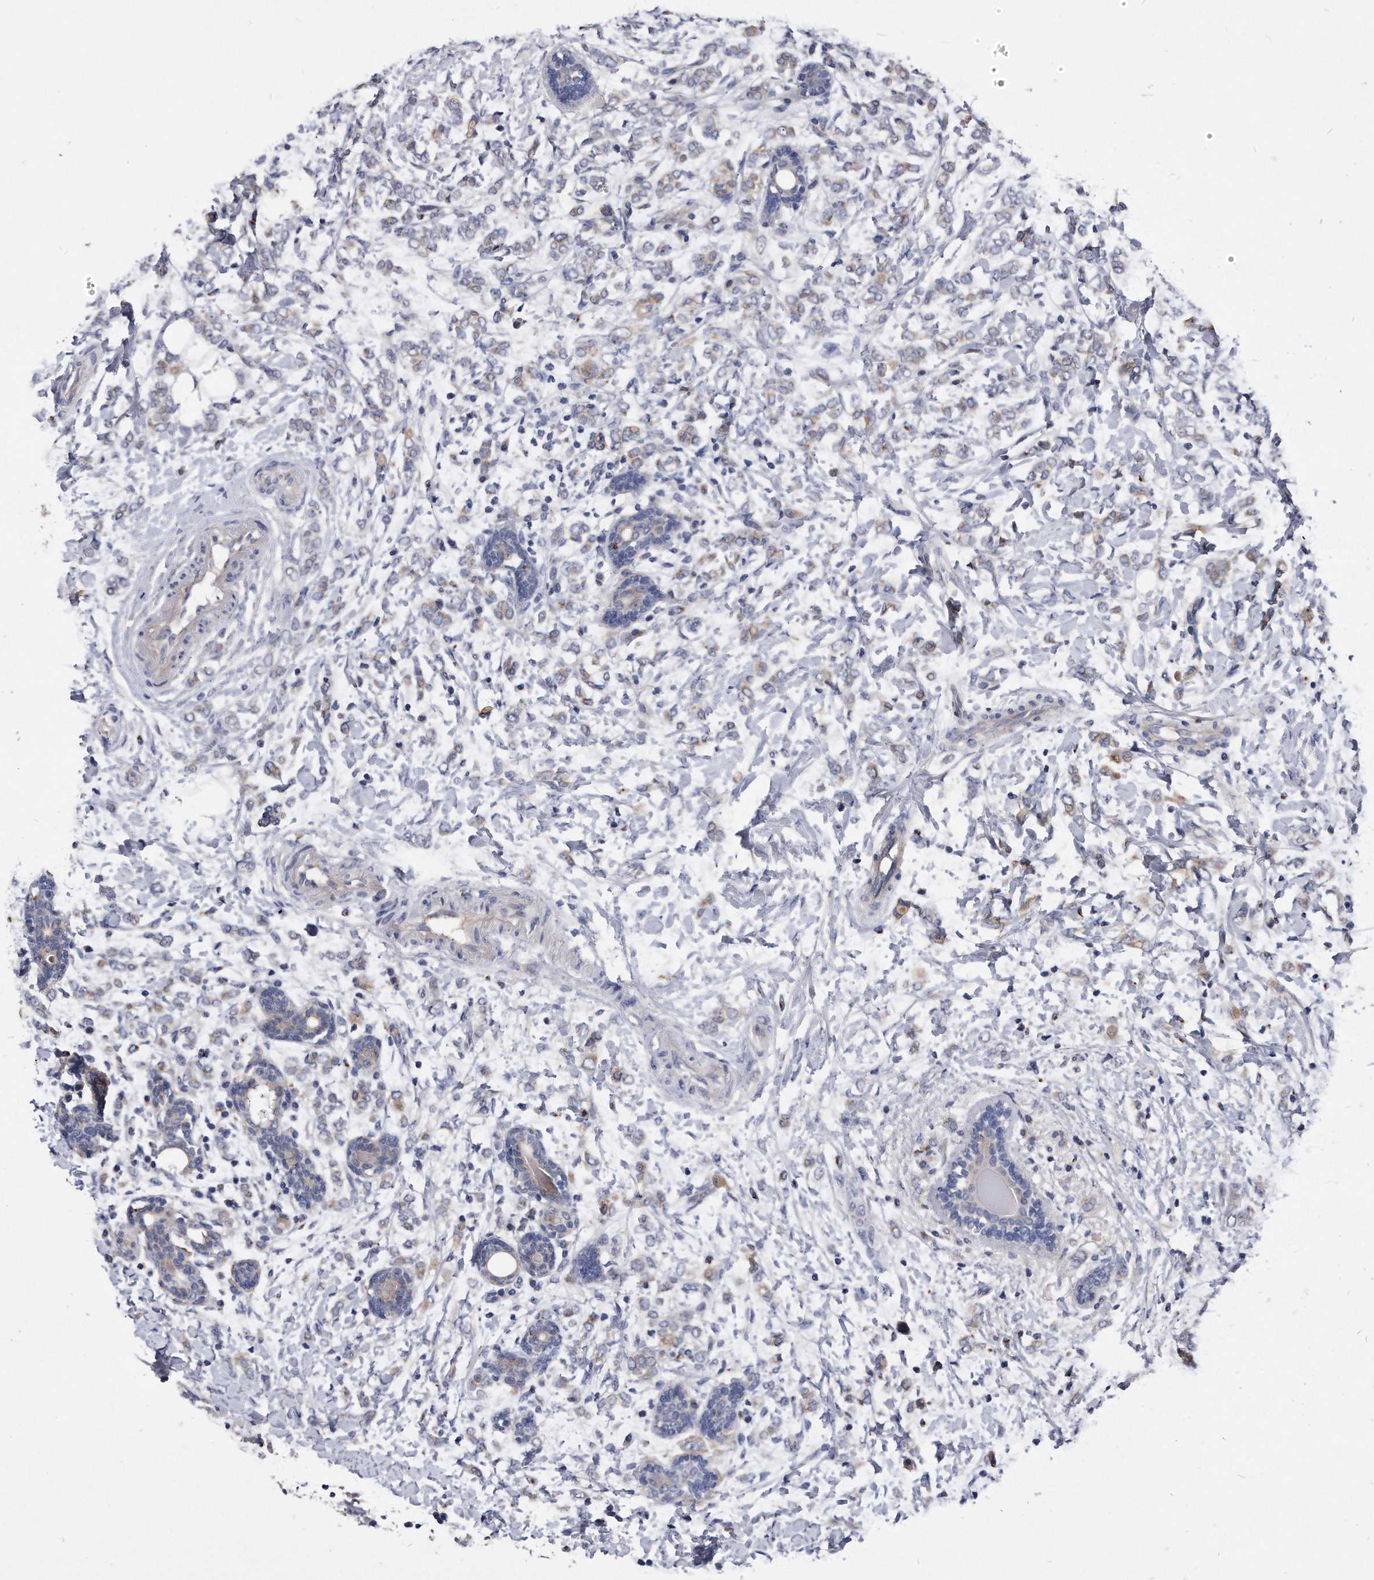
{"staining": {"intensity": "weak", "quantity": "25%-75%", "location": "cytoplasmic/membranous"}, "tissue": "breast cancer", "cell_type": "Tumor cells", "image_type": "cancer", "snomed": [{"axis": "morphology", "description": "Normal tissue, NOS"}, {"axis": "morphology", "description": "Lobular carcinoma"}, {"axis": "topography", "description": "Breast"}], "caption": "Immunohistochemical staining of lobular carcinoma (breast) displays low levels of weak cytoplasmic/membranous protein staining in about 25%-75% of tumor cells.", "gene": "MGAT4A", "patient": {"sex": "female", "age": 47}}